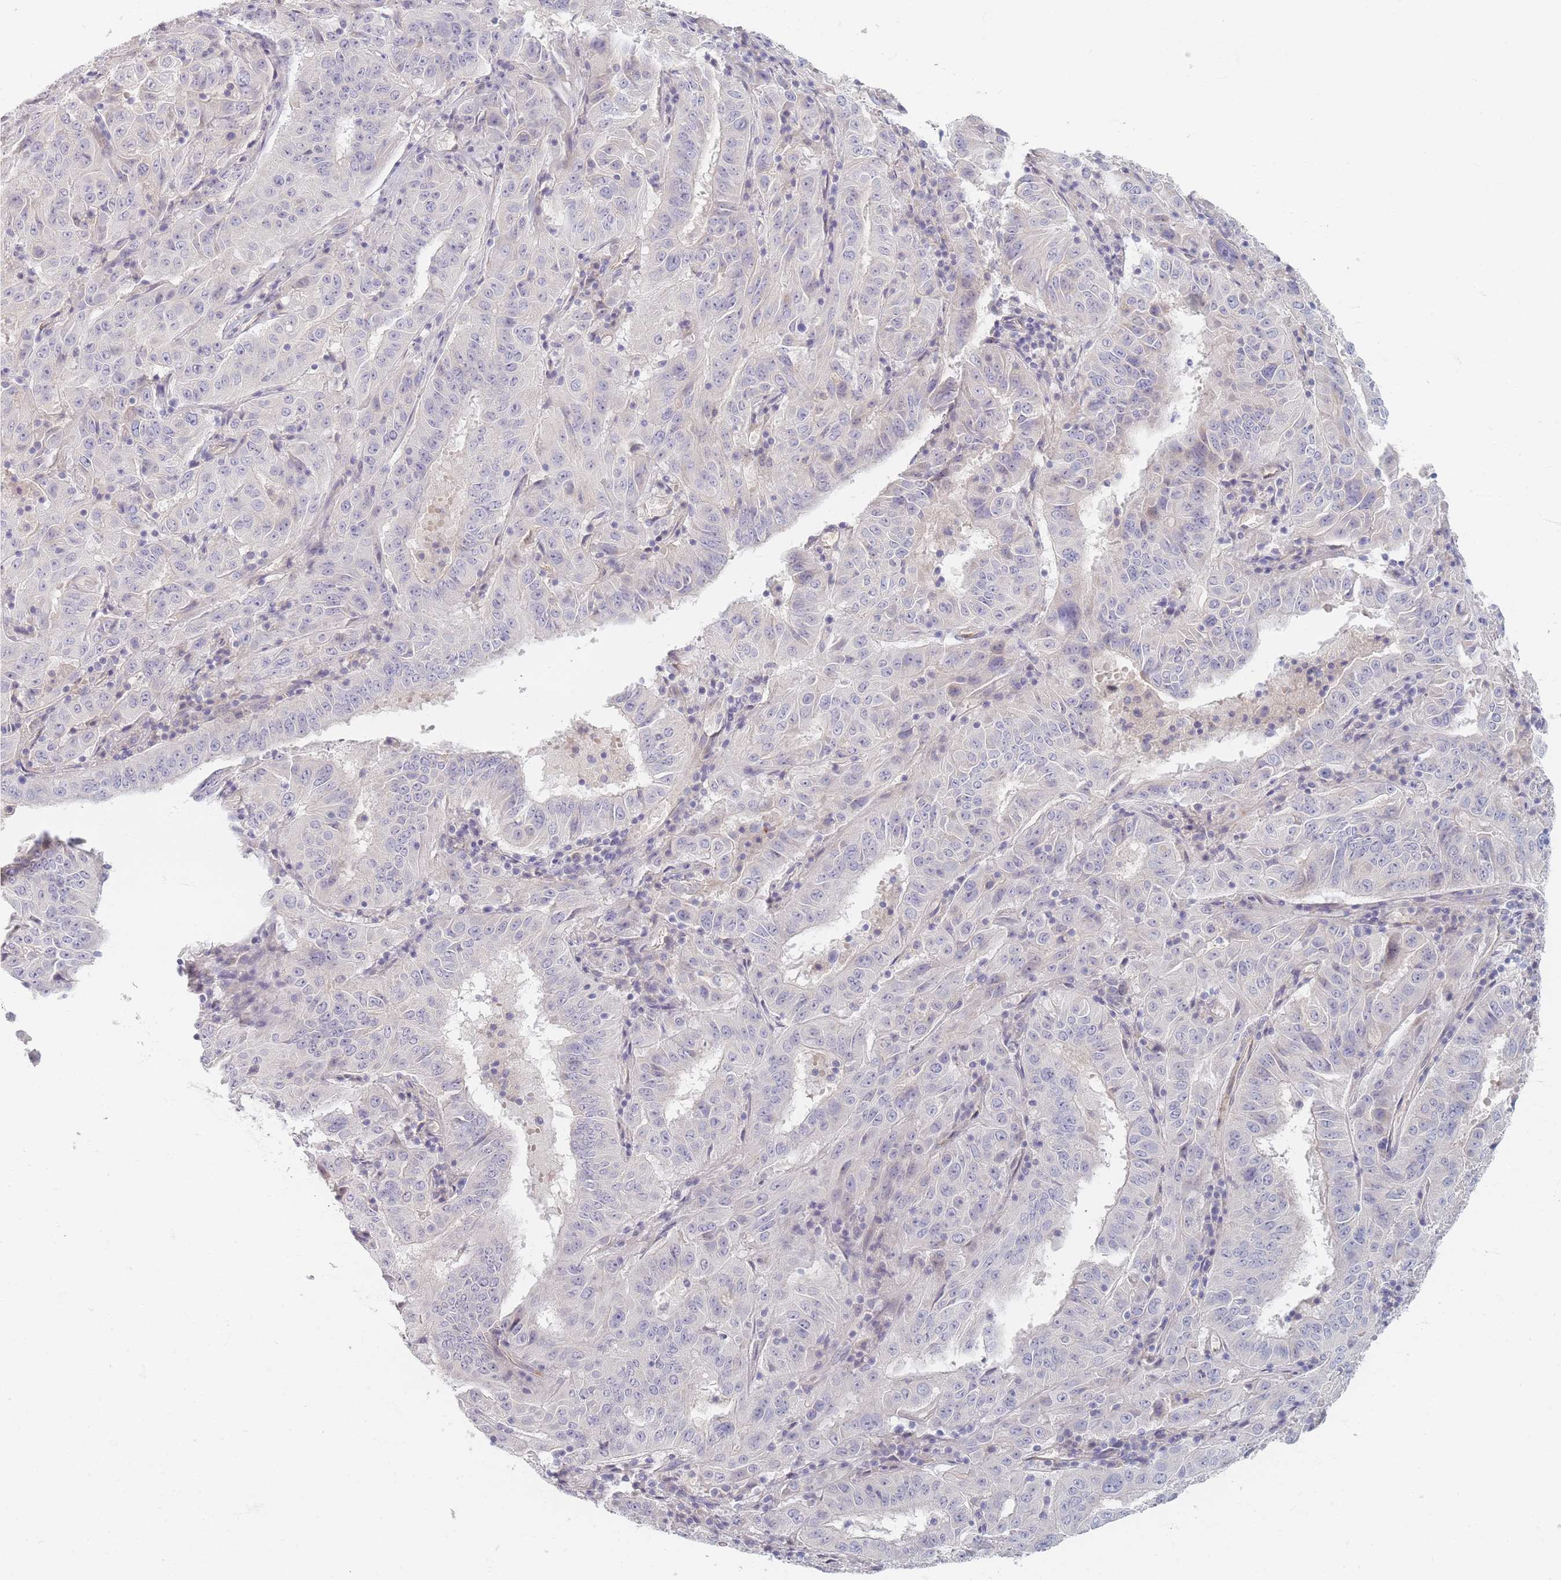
{"staining": {"intensity": "negative", "quantity": "none", "location": "none"}, "tissue": "pancreatic cancer", "cell_type": "Tumor cells", "image_type": "cancer", "snomed": [{"axis": "morphology", "description": "Adenocarcinoma, NOS"}, {"axis": "topography", "description": "Pancreas"}], "caption": "Tumor cells are negative for protein expression in human pancreatic cancer (adenocarcinoma).", "gene": "TMOD1", "patient": {"sex": "male", "age": 63}}